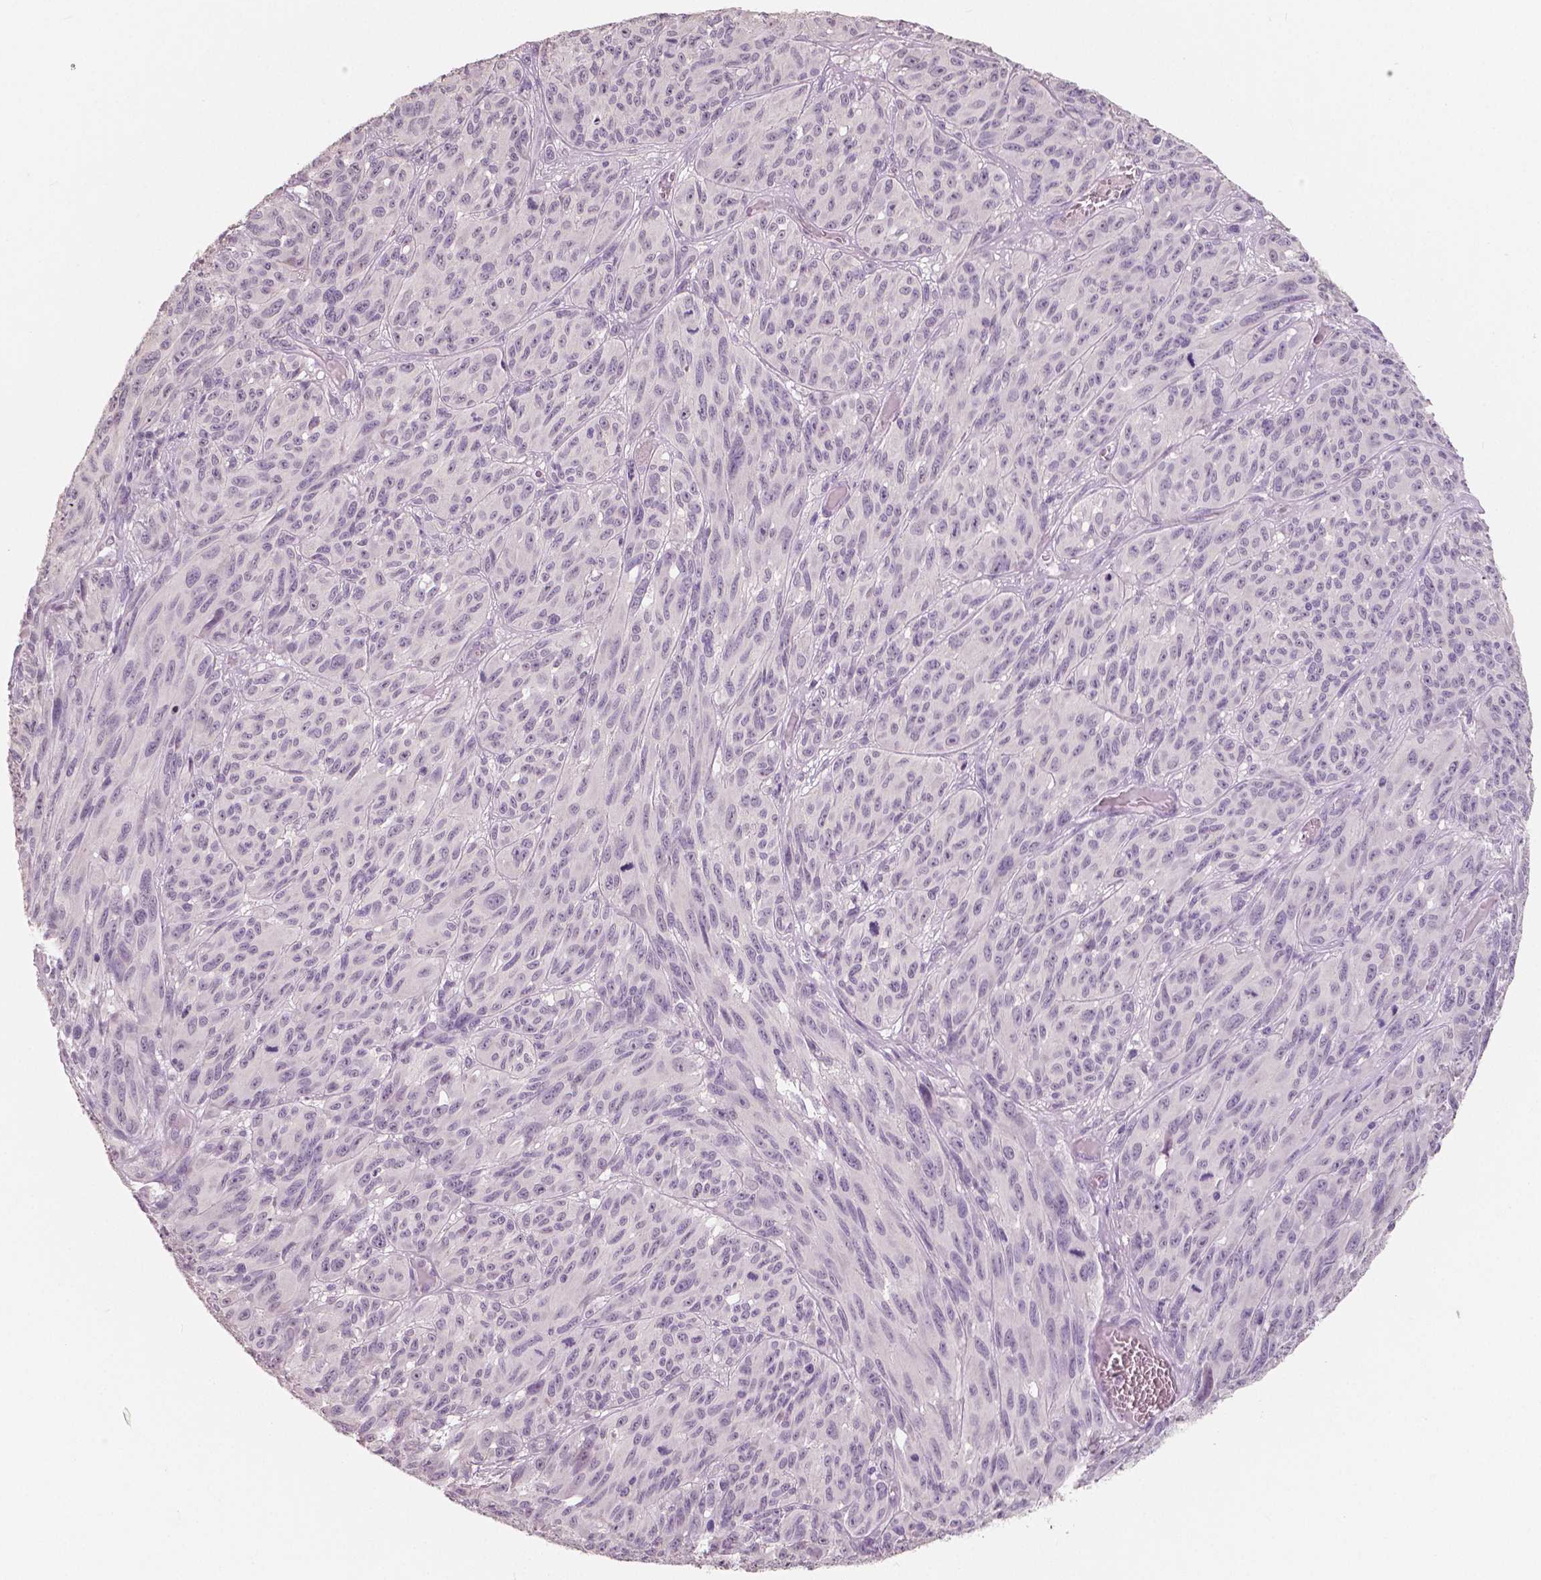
{"staining": {"intensity": "negative", "quantity": "none", "location": "none"}, "tissue": "melanoma", "cell_type": "Tumor cells", "image_type": "cancer", "snomed": [{"axis": "morphology", "description": "Malignant melanoma, NOS"}, {"axis": "topography", "description": "Vulva, labia, clitoris and Bartholin´s gland, NO"}], "caption": "A photomicrograph of malignant melanoma stained for a protein exhibits no brown staining in tumor cells.", "gene": "NECAB1", "patient": {"sex": "female", "age": 75}}